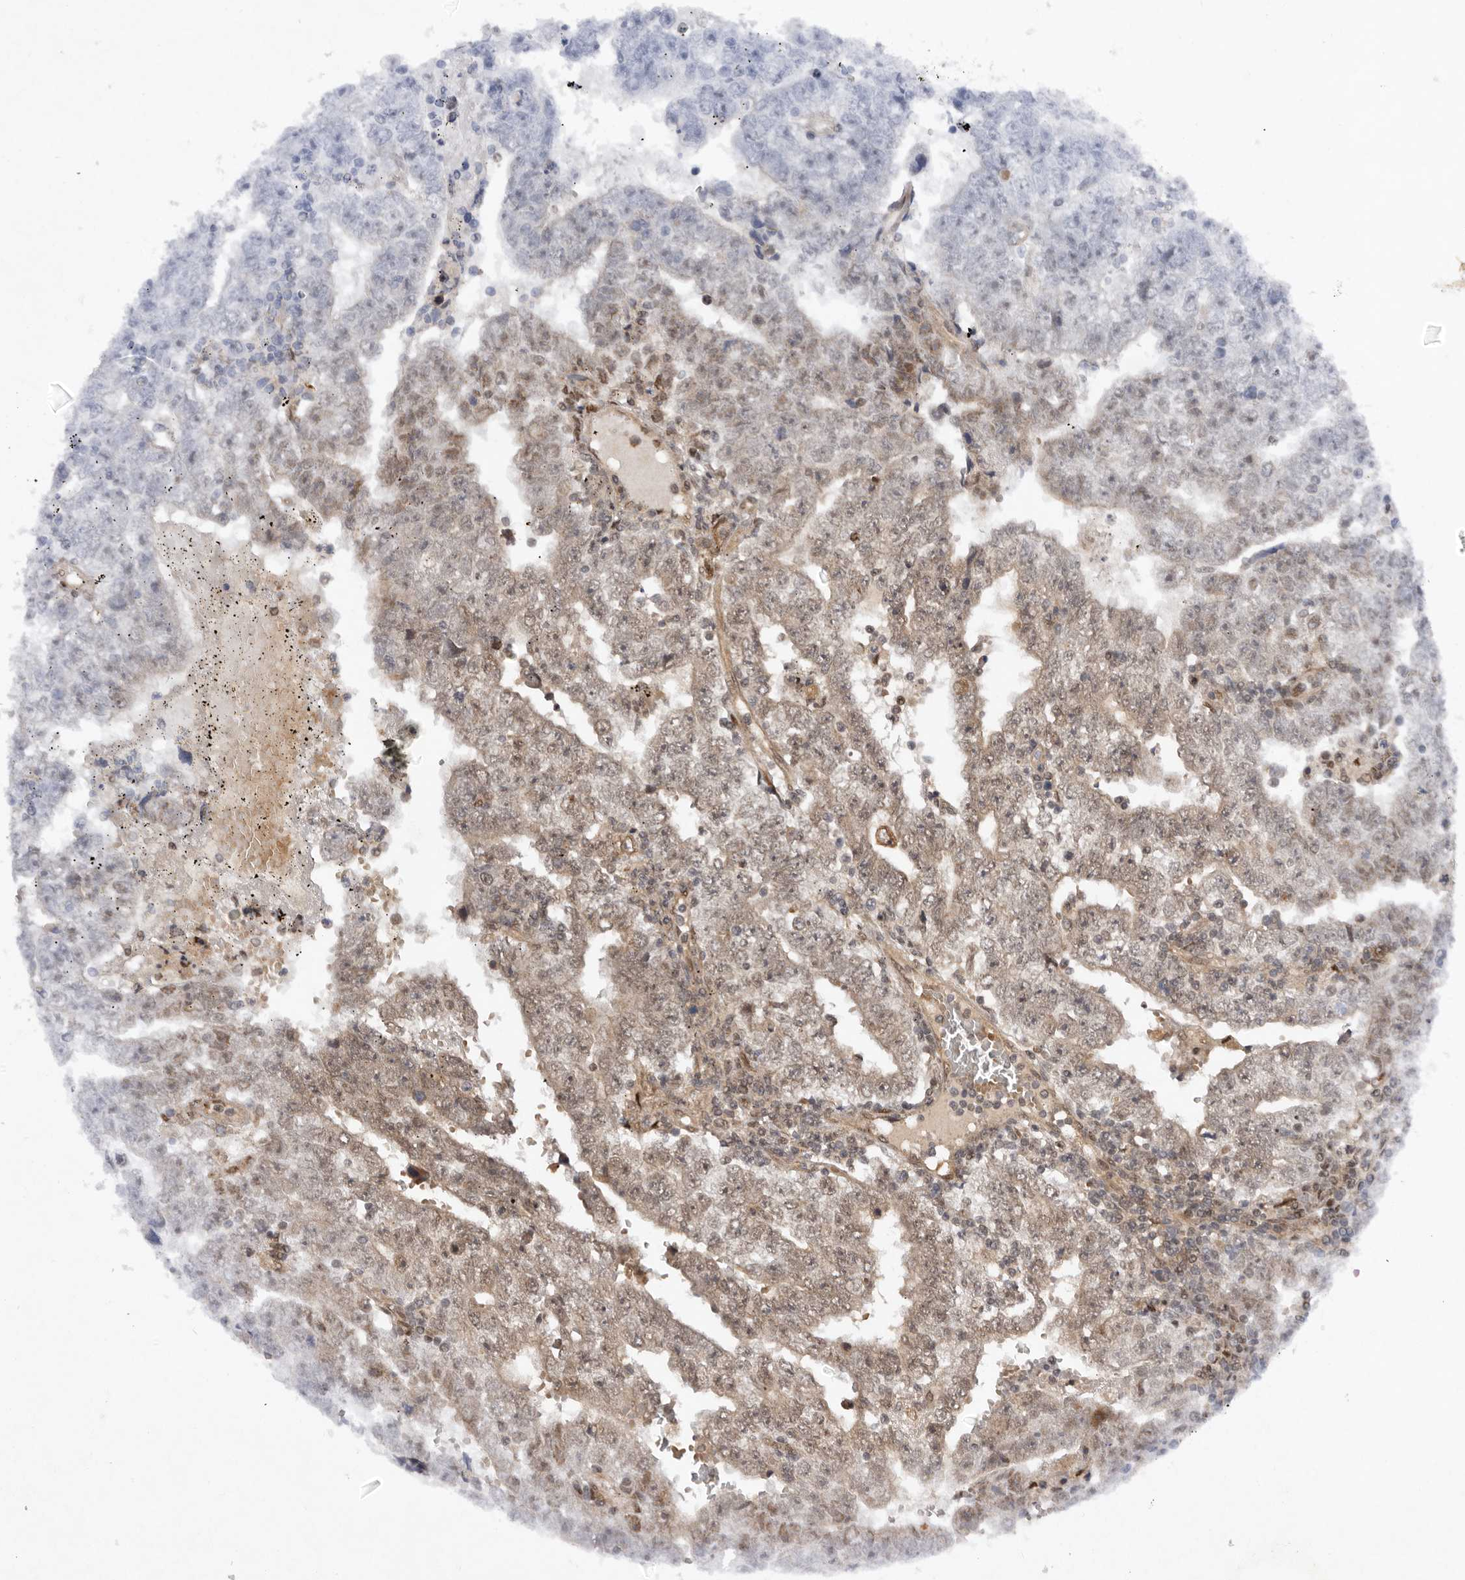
{"staining": {"intensity": "moderate", "quantity": "25%-75%", "location": "cytoplasmic/membranous"}, "tissue": "testis cancer", "cell_type": "Tumor cells", "image_type": "cancer", "snomed": [{"axis": "morphology", "description": "Carcinoma, Embryonal, NOS"}, {"axis": "topography", "description": "Testis"}], "caption": "An image of testis embryonal carcinoma stained for a protein demonstrates moderate cytoplasmic/membranous brown staining in tumor cells.", "gene": "ABL1", "patient": {"sex": "male", "age": 25}}